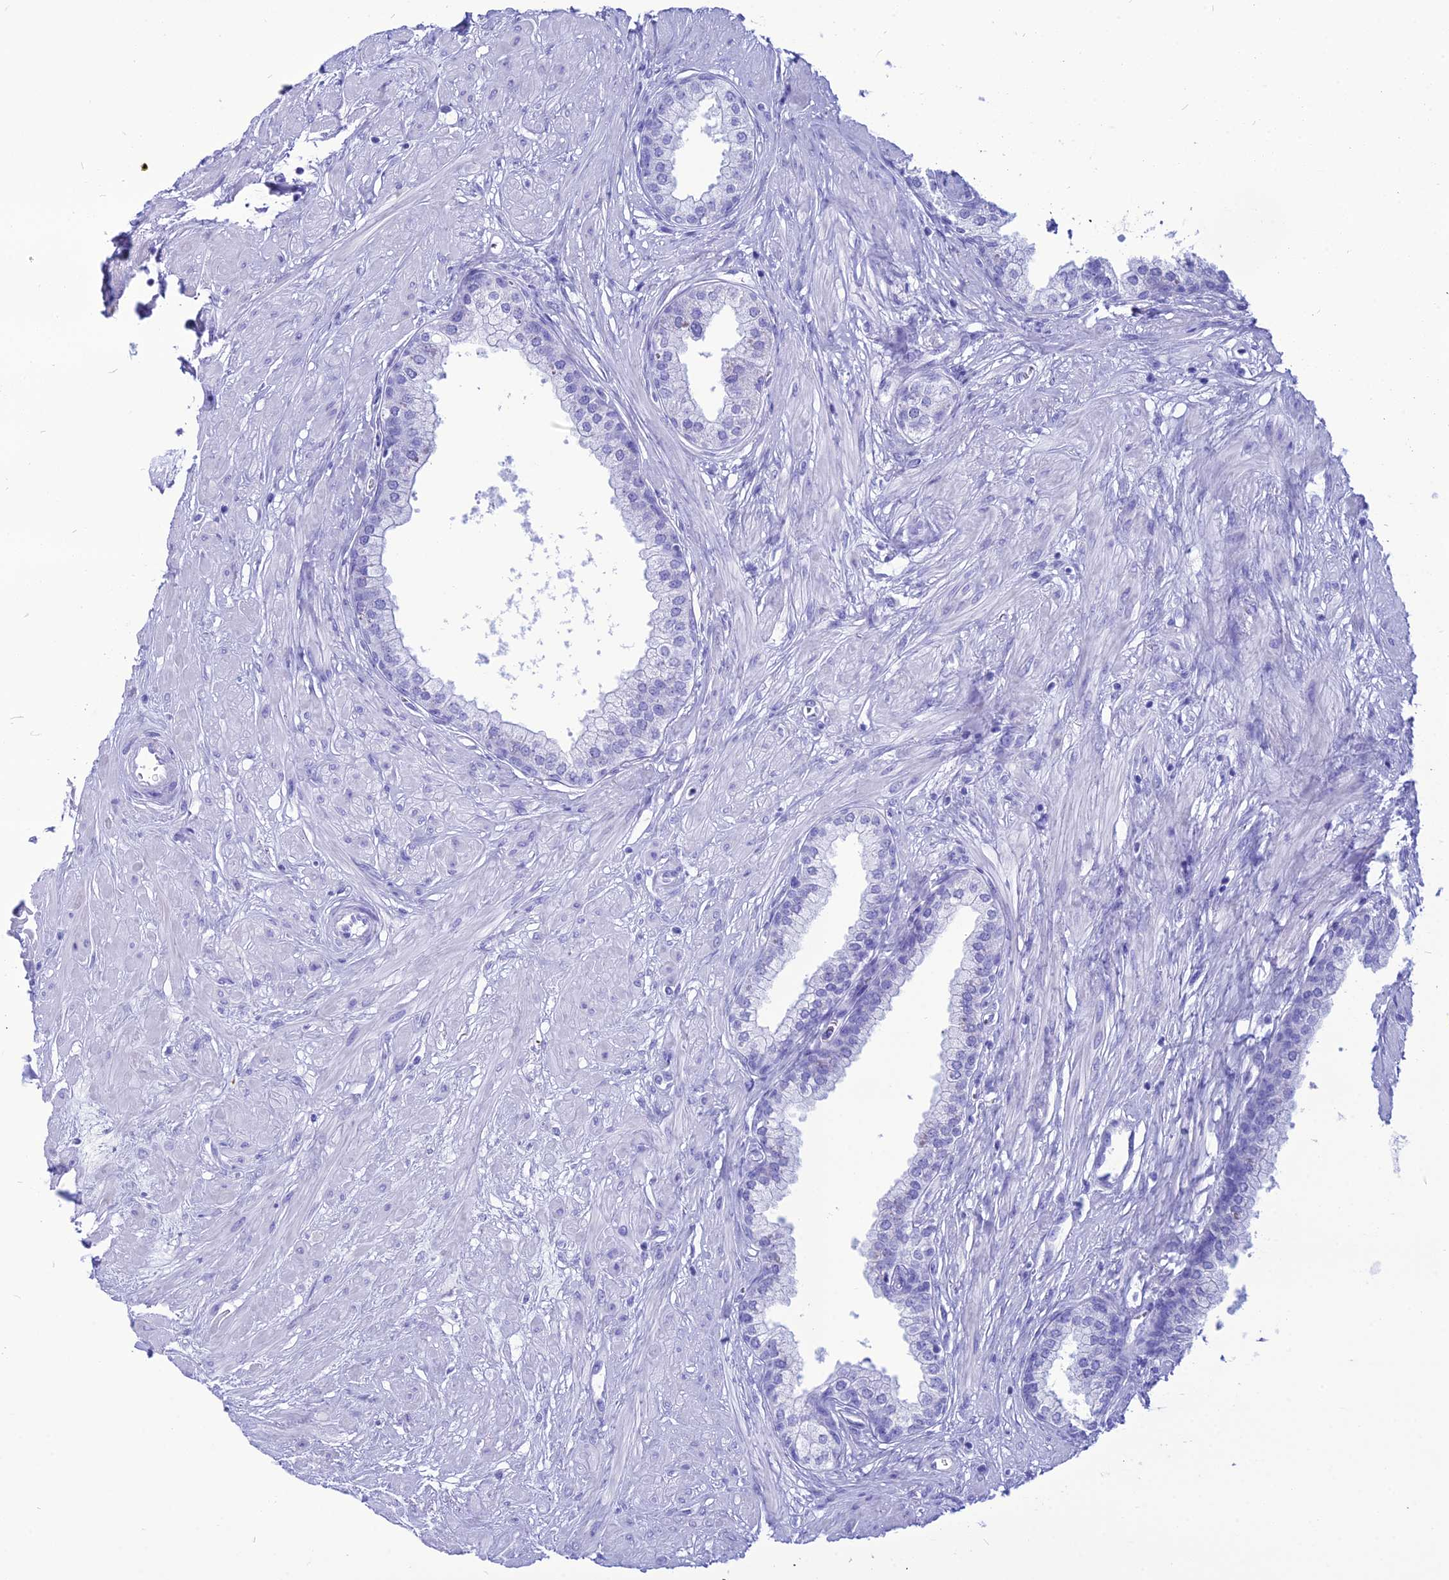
{"staining": {"intensity": "negative", "quantity": "none", "location": "none"}, "tissue": "prostate", "cell_type": "Glandular cells", "image_type": "normal", "snomed": [{"axis": "morphology", "description": "Normal tissue, NOS"}, {"axis": "topography", "description": "Prostate"}], "caption": "Histopathology image shows no significant protein expression in glandular cells of normal prostate.", "gene": "PNMA5", "patient": {"sex": "male", "age": 60}}